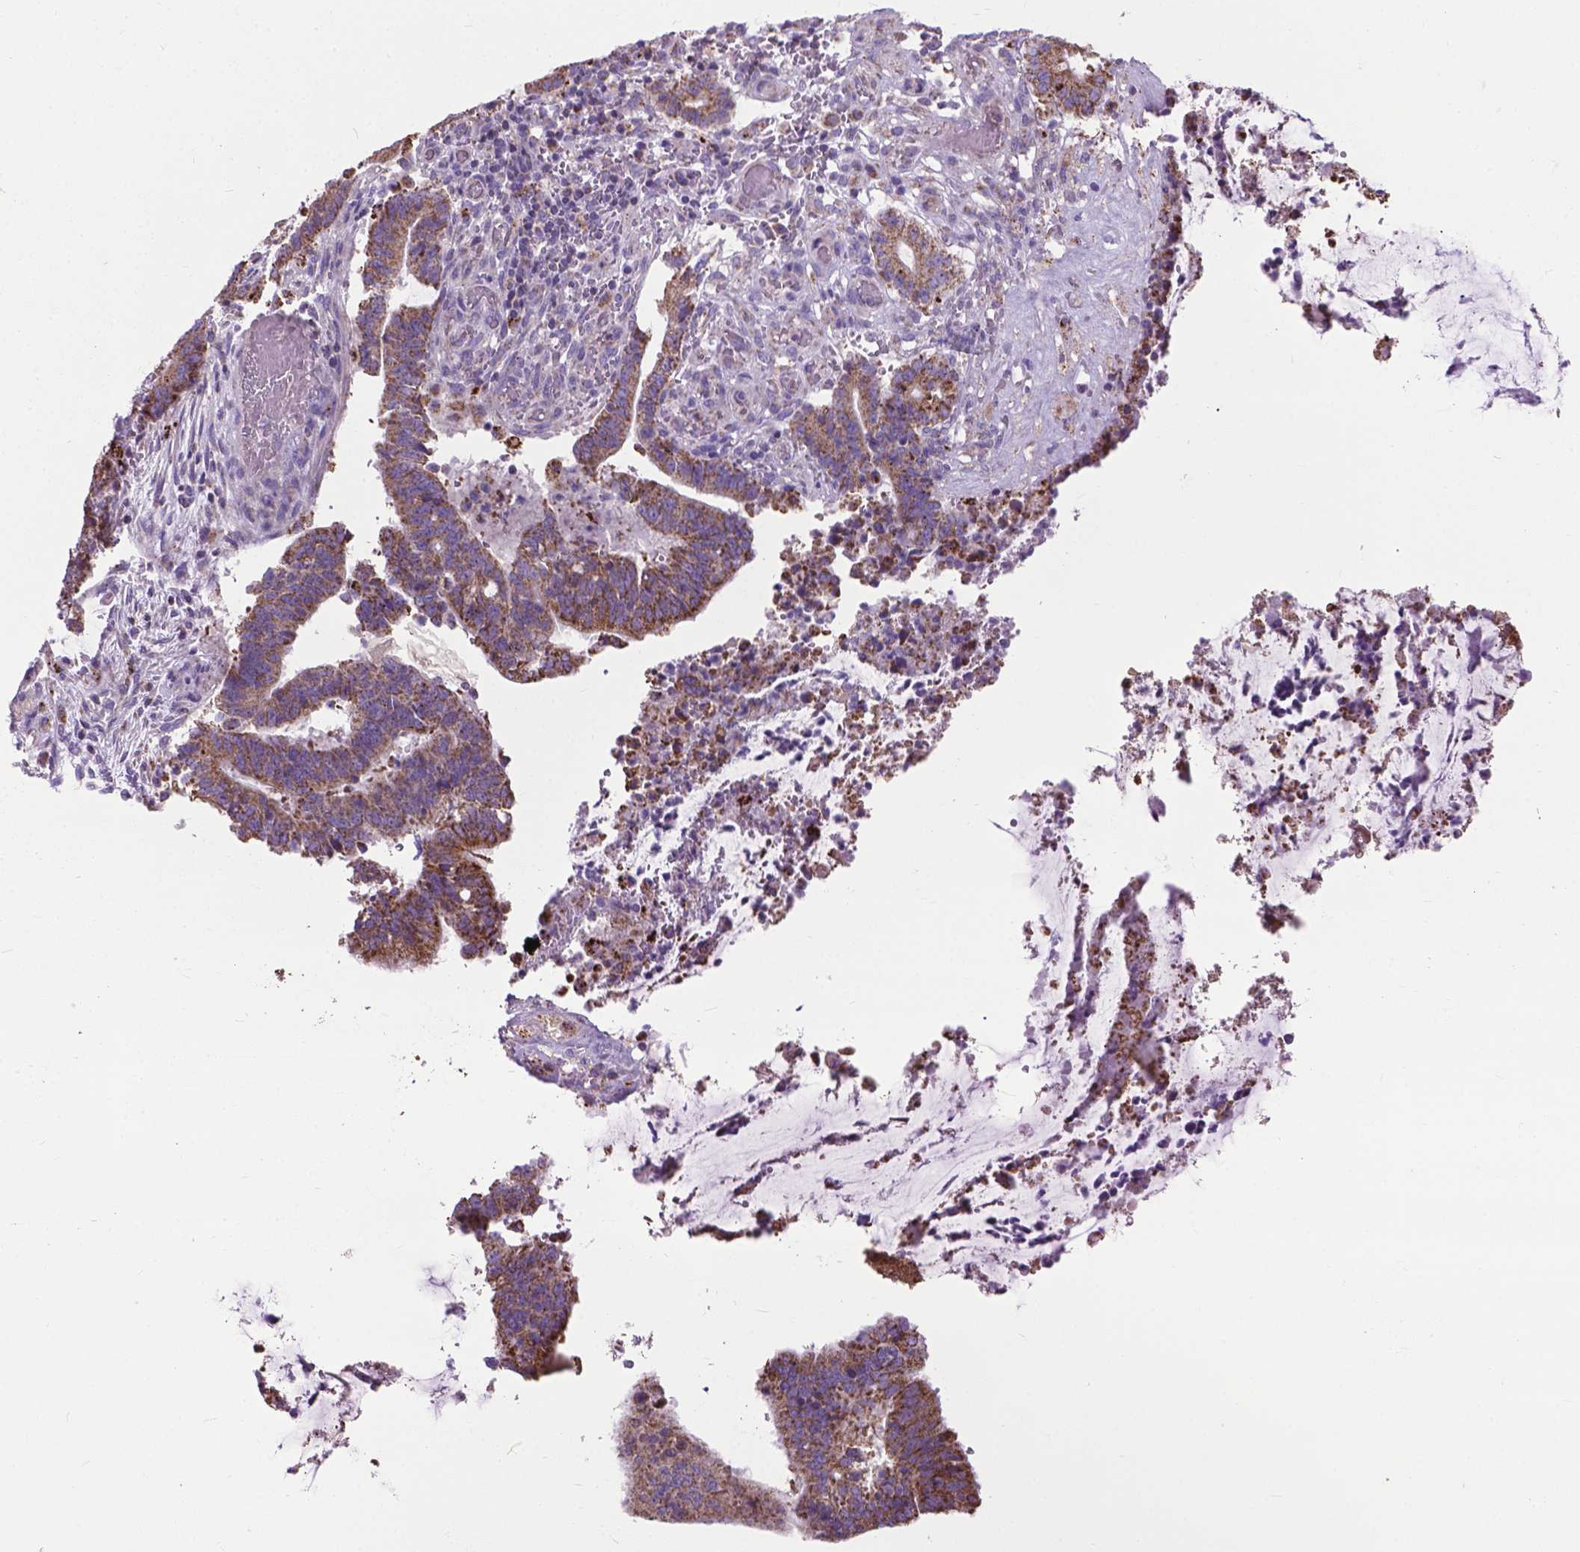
{"staining": {"intensity": "moderate", "quantity": ">75%", "location": "cytoplasmic/membranous"}, "tissue": "colorectal cancer", "cell_type": "Tumor cells", "image_type": "cancer", "snomed": [{"axis": "morphology", "description": "Adenocarcinoma, NOS"}, {"axis": "topography", "description": "Colon"}], "caption": "This photomicrograph displays immunohistochemistry (IHC) staining of adenocarcinoma (colorectal), with medium moderate cytoplasmic/membranous staining in approximately >75% of tumor cells.", "gene": "VDAC1", "patient": {"sex": "female", "age": 43}}